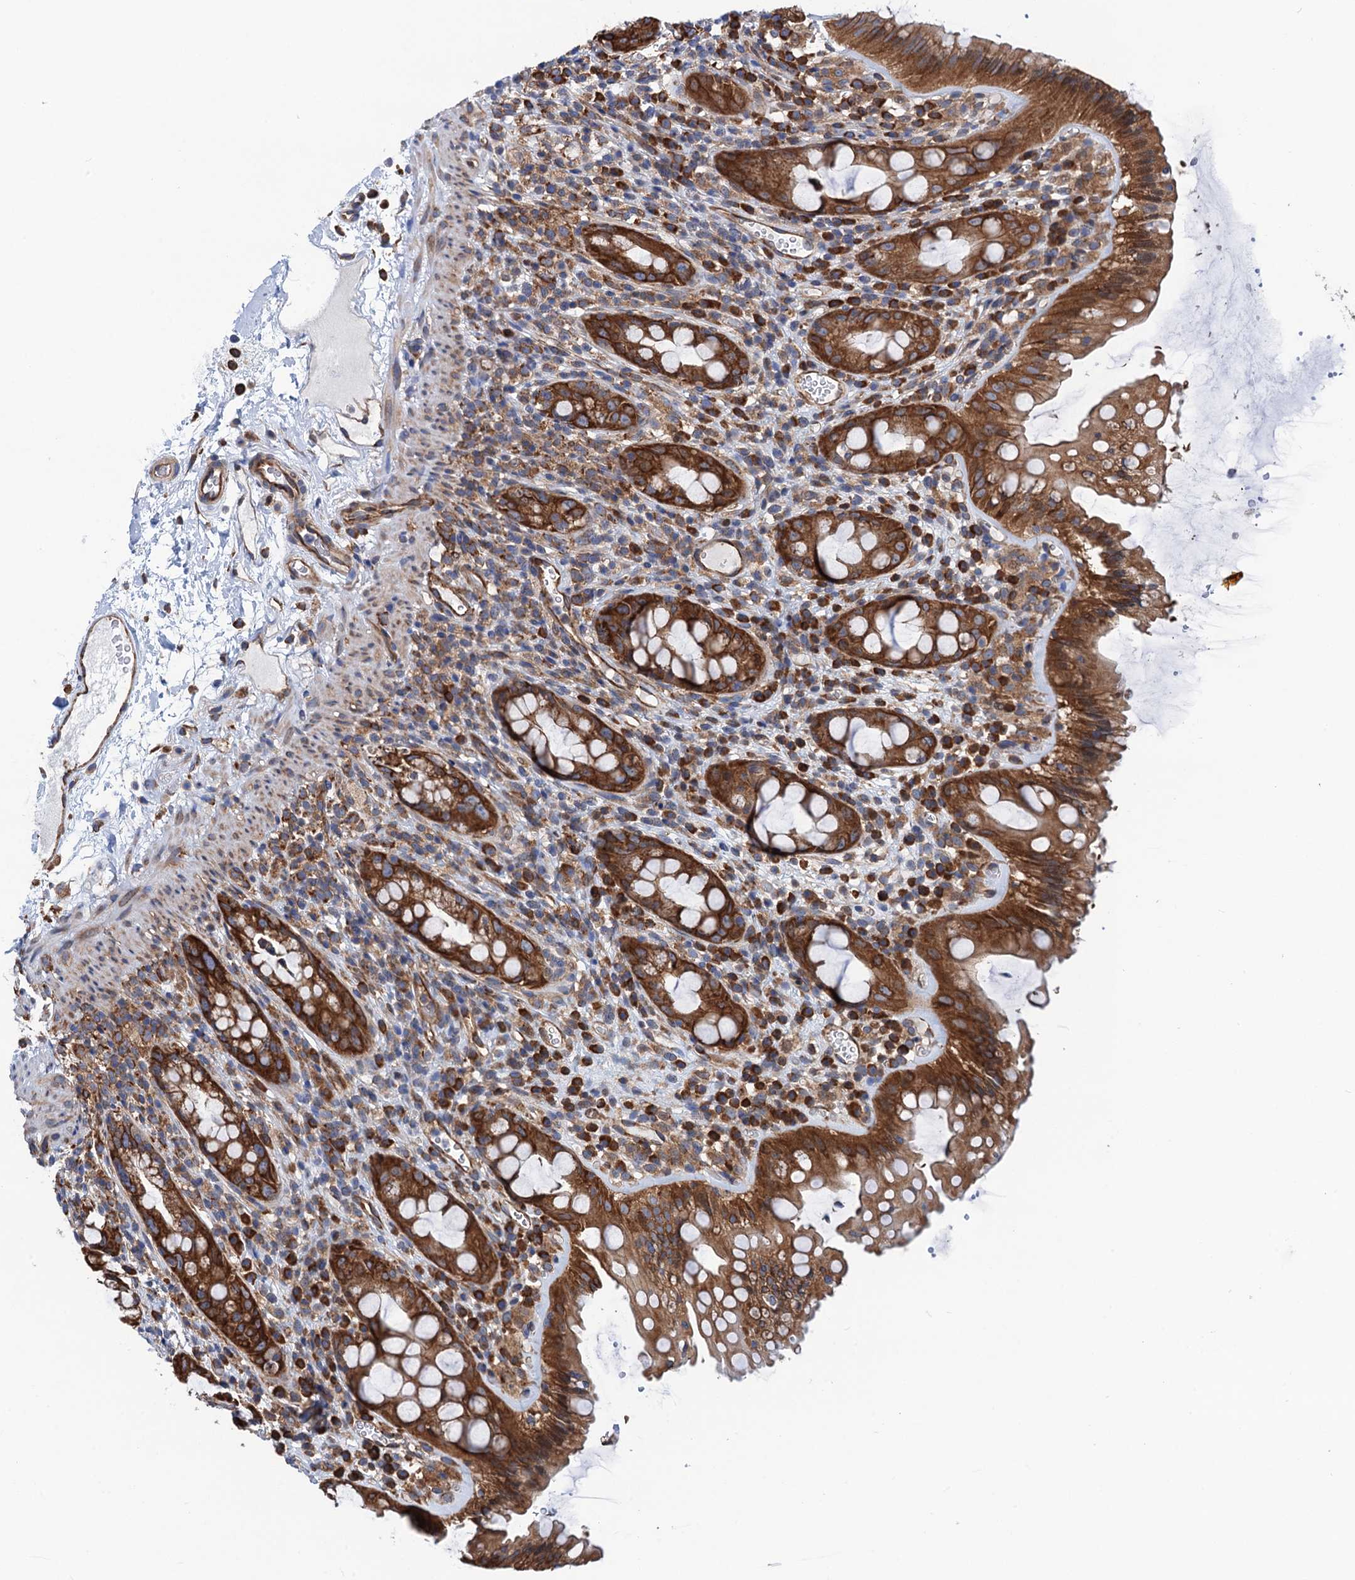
{"staining": {"intensity": "moderate", "quantity": ">75%", "location": "cytoplasmic/membranous"}, "tissue": "rectum", "cell_type": "Glandular cells", "image_type": "normal", "snomed": [{"axis": "morphology", "description": "Normal tissue, NOS"}, {"axis": "topography", "description": "Rectum"}], "caption": "Benign rectum exhibits moderate cytoplasmic/membranous staining in approximately >75% of glandular cells.", "gene": "SLC12A7", "patient": {"sex": "female", "age": 57}}